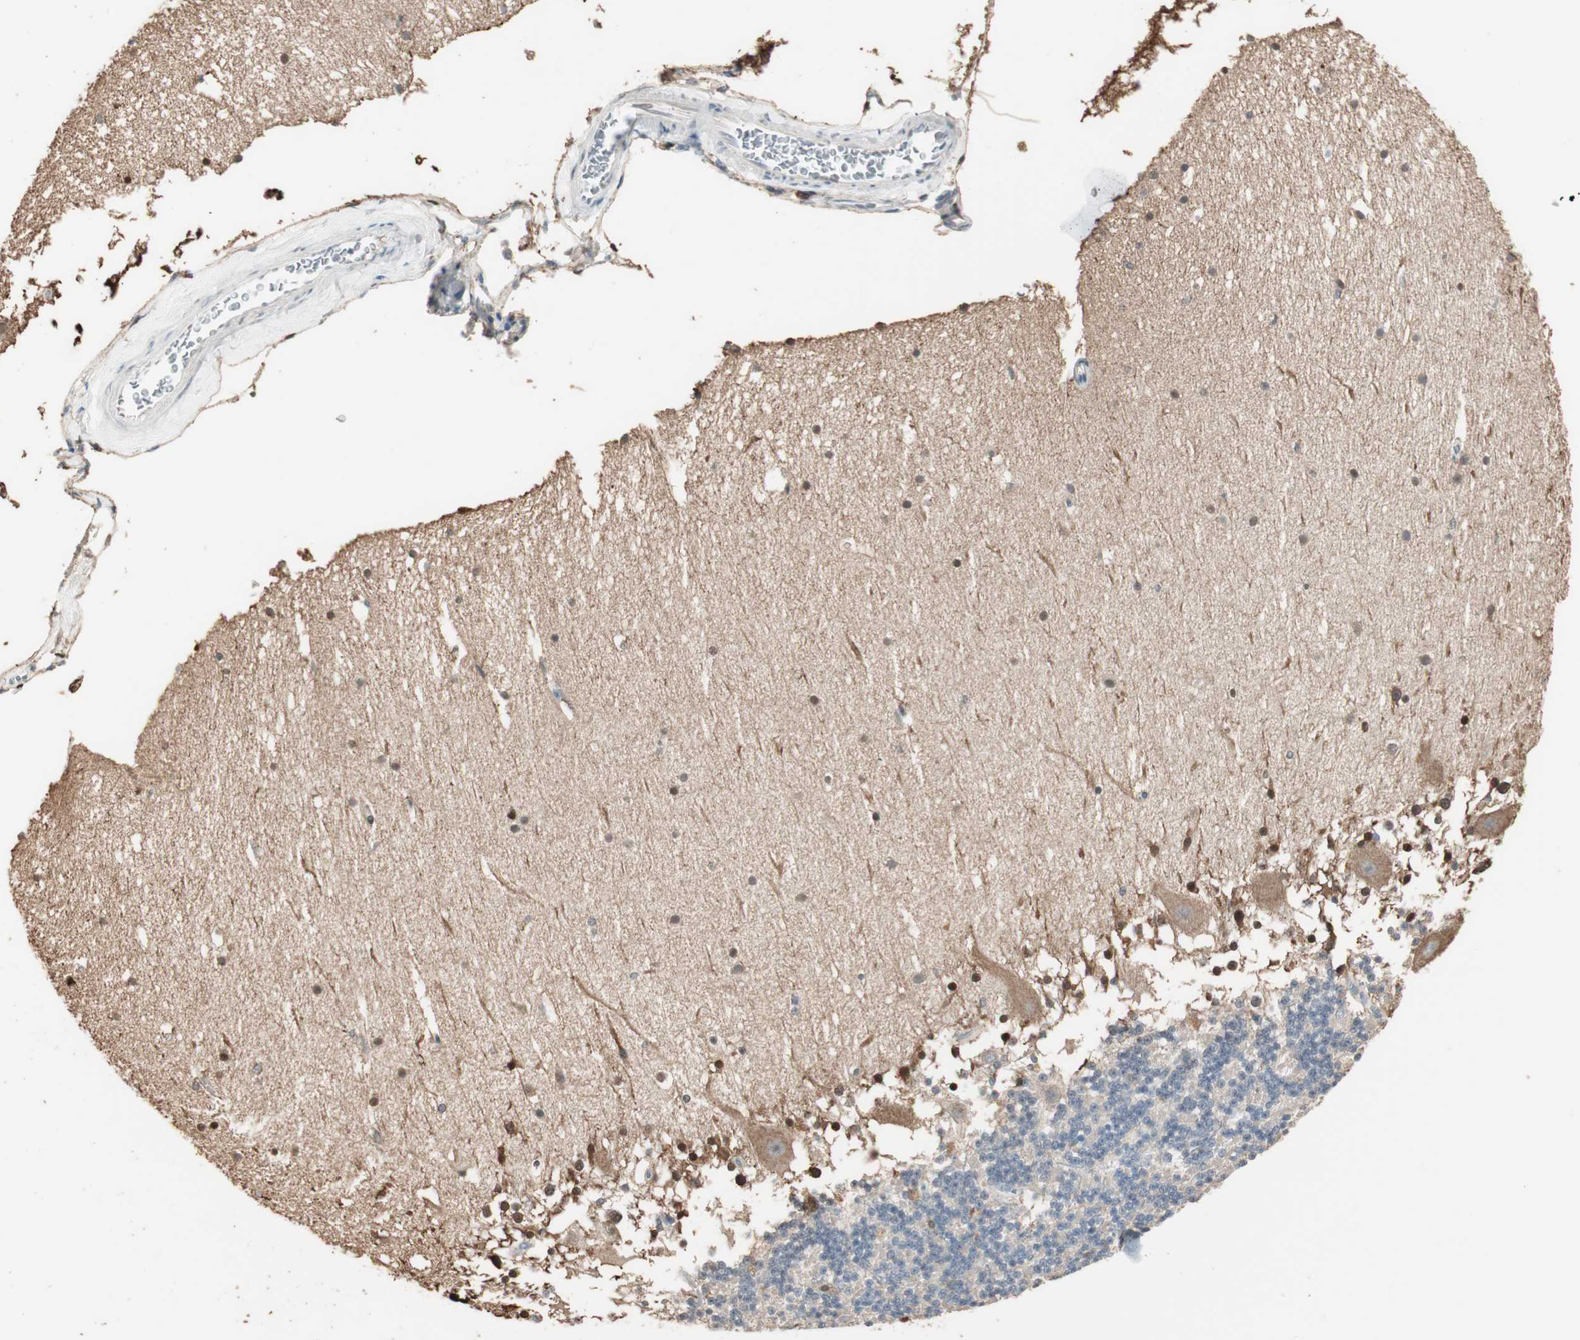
{"staining": {"intensity": "negative", "quantity": "none", "location": "none"}, "tissue": "cerebellum", "cell_type": "Cells in granular layer", "image_type": "normal", "snomed": [{"axis": "morphology", "description": "Normal tissue, NOS"}, {"axis": "topography", "description": "Cerebellum"}], "caption": "This photomicrograph is of normal cerebellum stained with immunohistochemistry to label a protein in brown with the nuclei are counter-stained blue. There is no staining in cells in granular layer.", "gene": "PDZK1", "patient": {"sex": "female", "age": 19}}